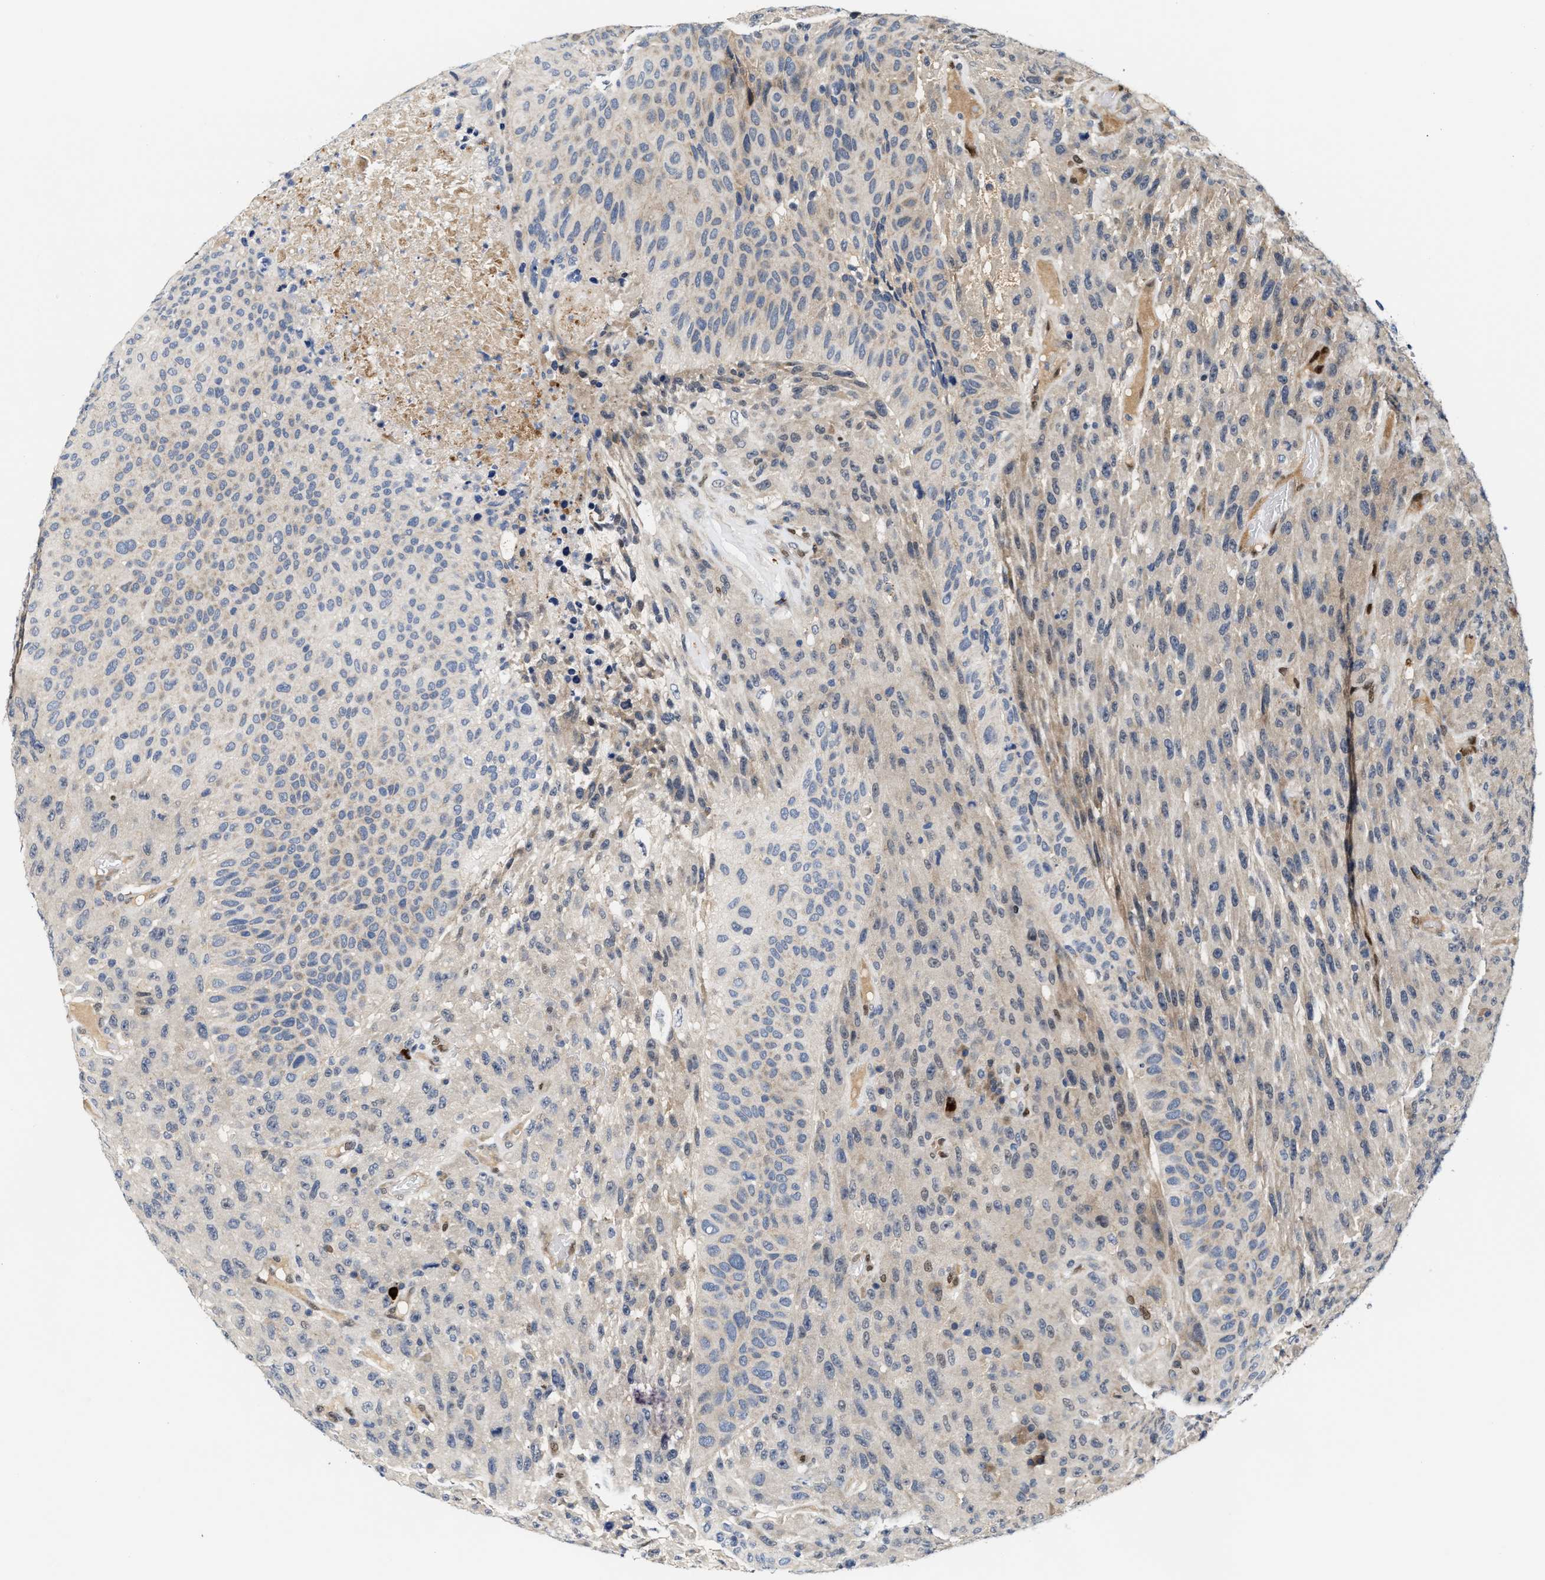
{"staining": {"intensity": "weak", "quantity": "<25%", "location": "cytoplasmic/membranous"}, "tissue": "urothelial cancer", "cell_type": "Tumor cells", "image_type": "cancer", "snomed": [{"axis": "morphology", "description": "Urothelial carcinoma, High grade"}, {"axis": "topography", "description": "Urinary bladder"}], "caption": "DAB immunohistochemical staining of human high-grade urothelial carcinoma shows no significant positivity in tumor cells.", "gene": "TCF4", "patient": {"sex": "male", "age": 66}}